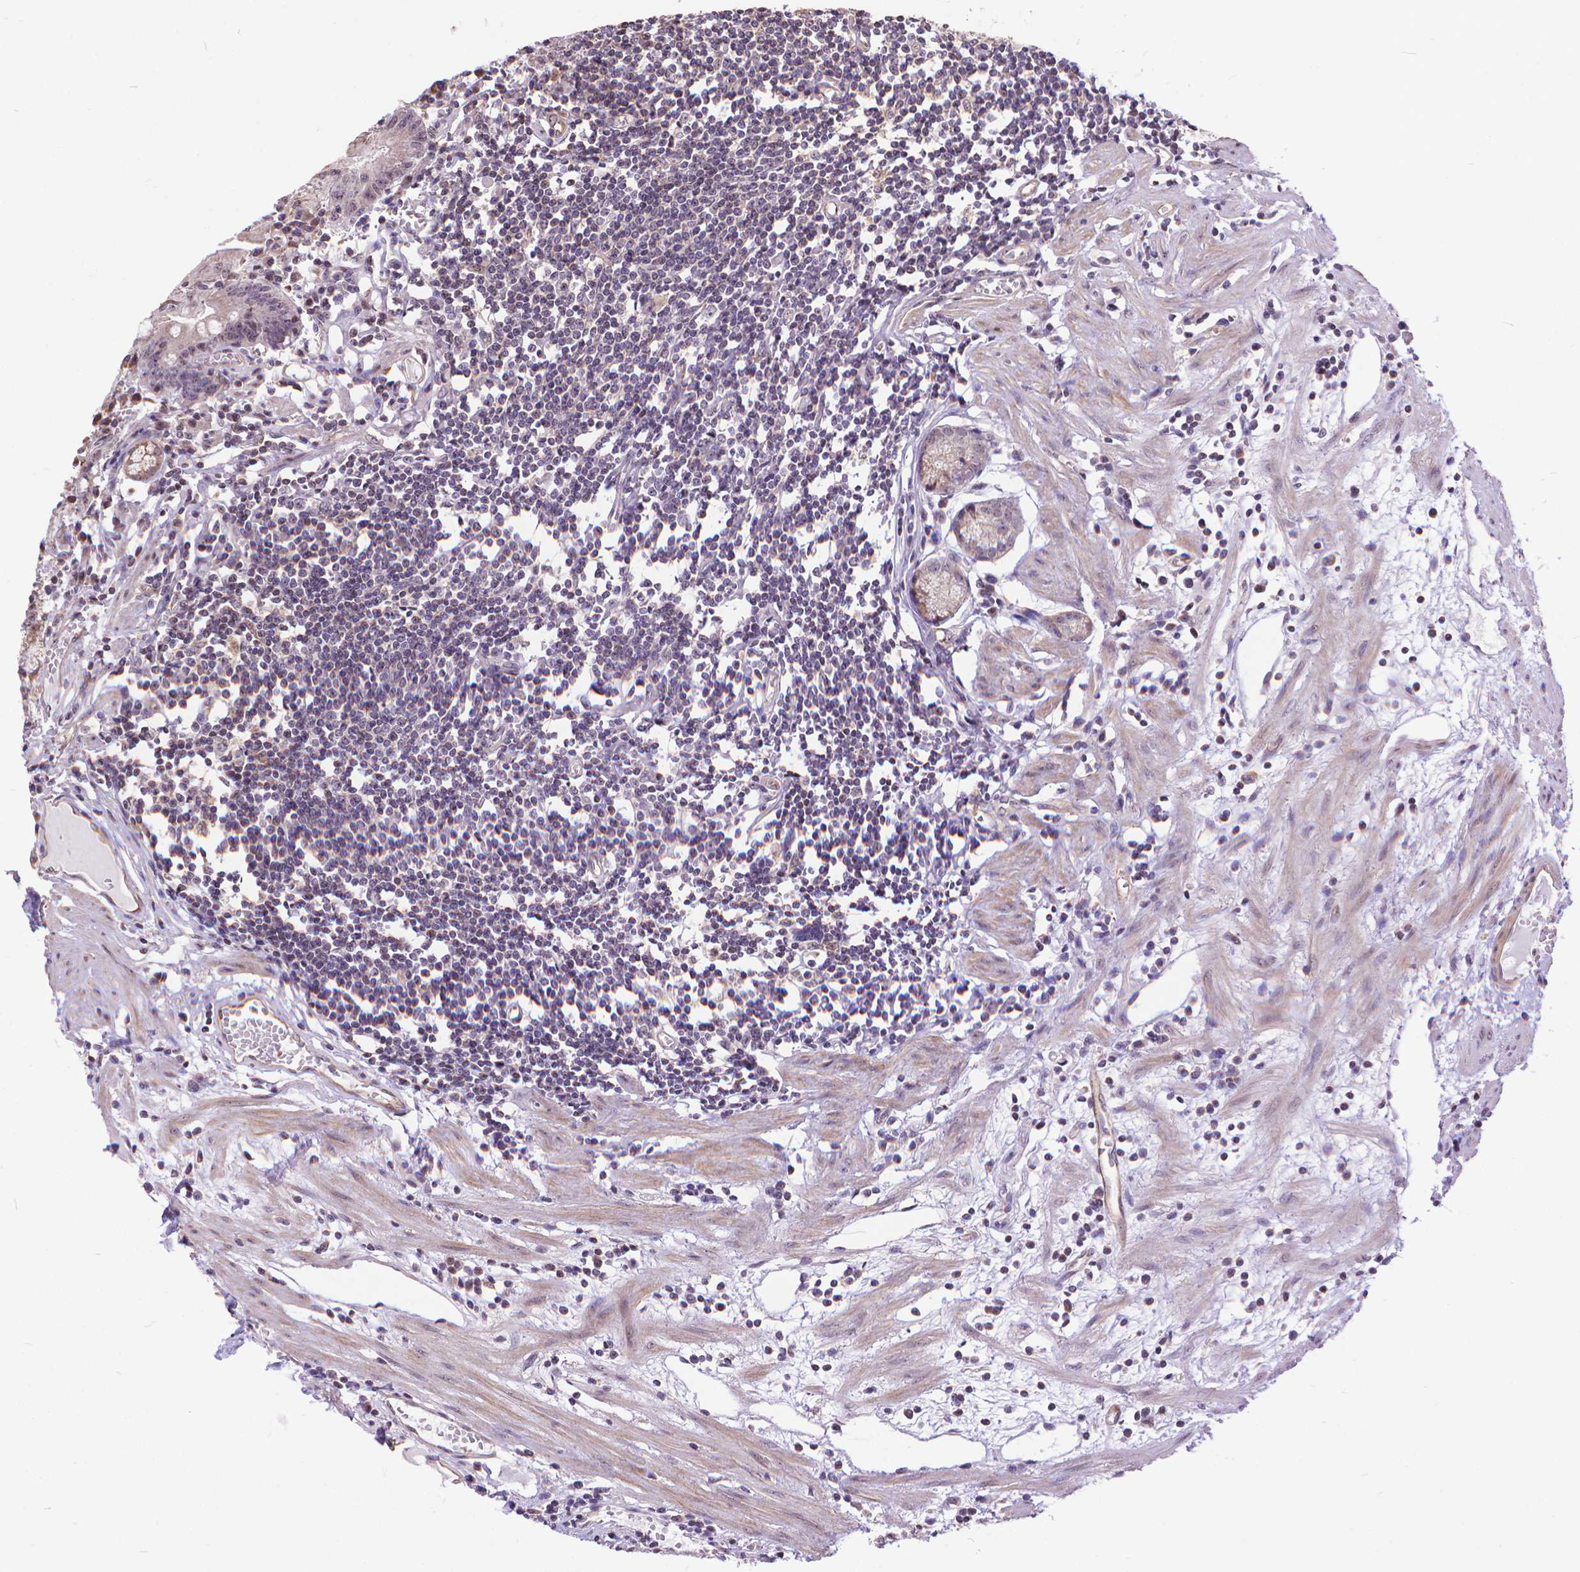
{"staining": {"intensity": "moderate", "quantity": "<25%", "location": "nuclear"}, "tissue": "stomach", "cell_type": "Glandular cells", "image_type": "normal", "snomed": [{"axis": "morphology", "description": "Normal tissue, NOS"}, {"axis": "topography", "description": "Stomach"}], "caption": "Brown immunohistochemical staining in benign human stomach displays moderate nuclear expression in about <25% of glandular cells.", "gene": "TMEM135", "patient": {"sex": "male", "age": 55}}